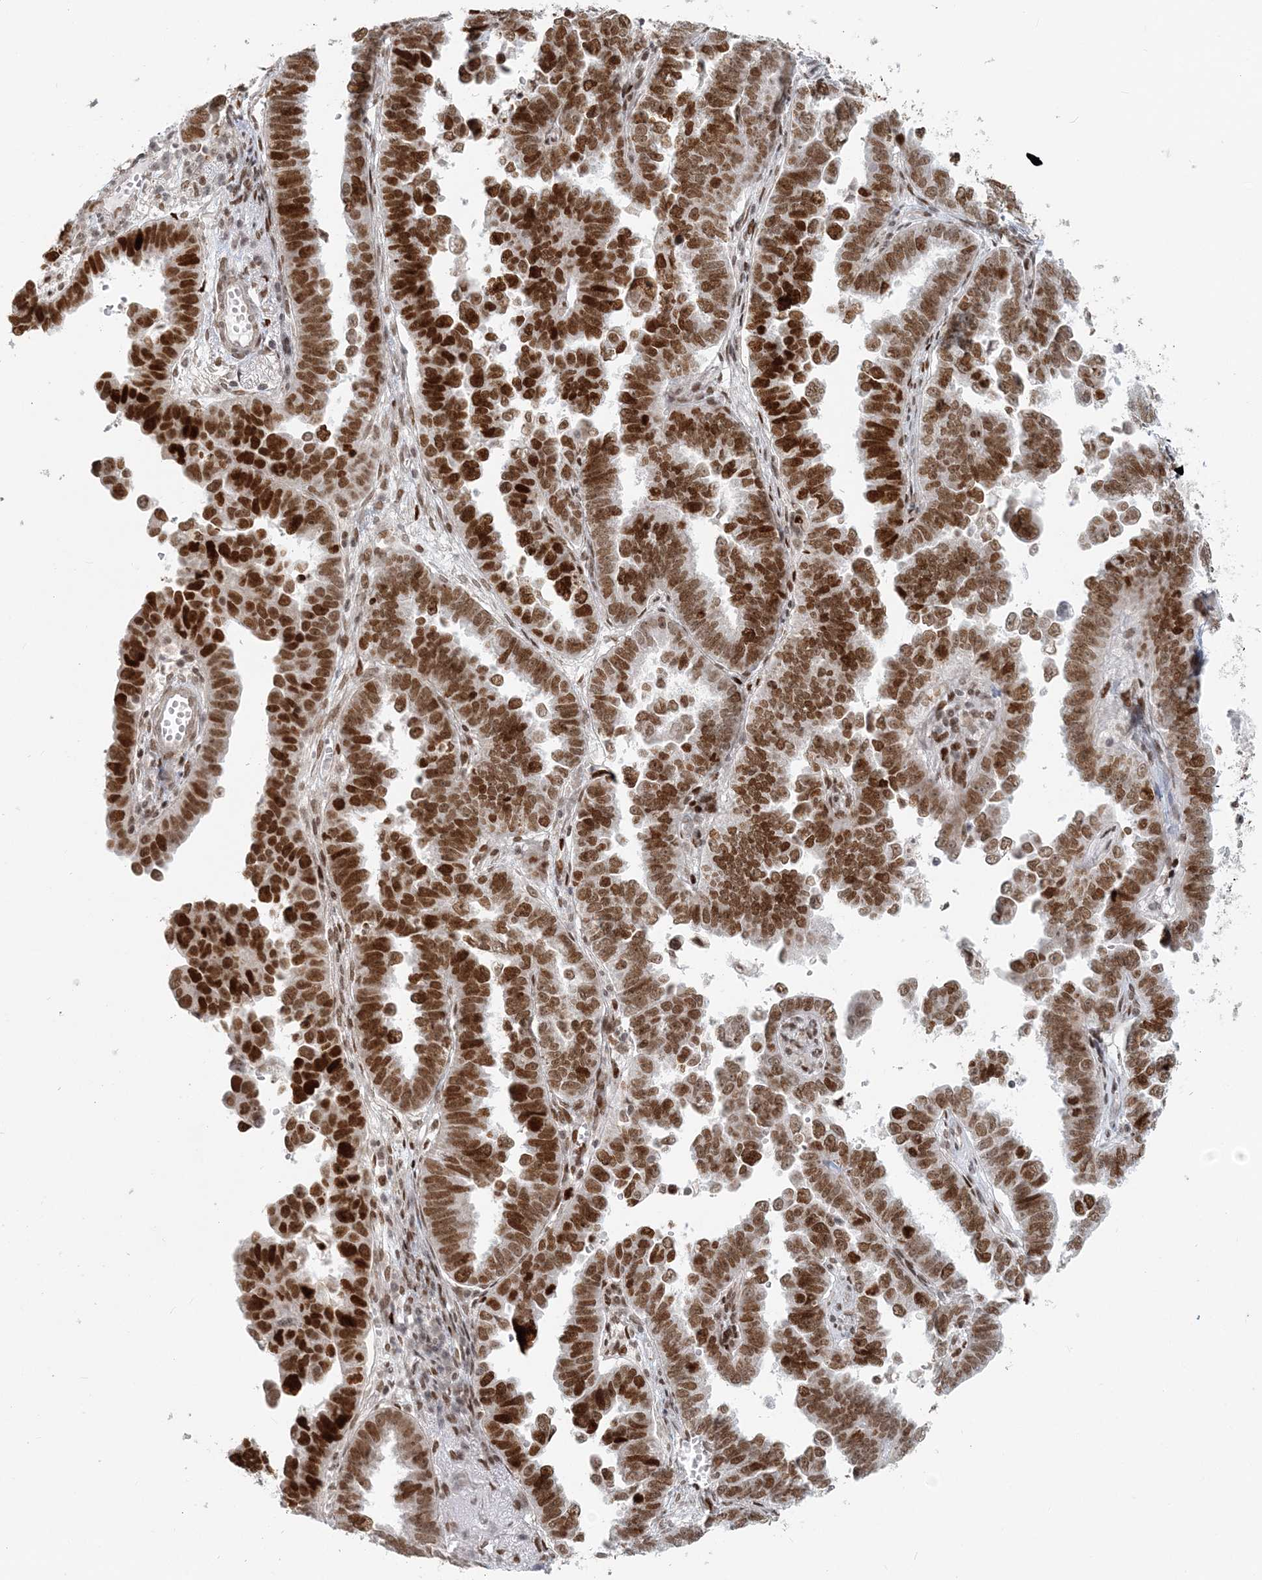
{"staining": {"intensity": "strong", "quantity": ">75%", "location": "nuclear"}, "tissue": "endometrial cancer", "cell_type": "Tumor cells", "image_type": "cancer", "snomed": [{"axis": "morphology", "description": "Adenocarcinoma, NOS"}, {"axis": "topography", "description": "Endometrium"}], "caption": "Immunohistochemistry (IHC) photomicrograph of neoplastic tissue: human endometrial adenocarcinoma stained using immunohistochemistry reveals high levels of strong protein expression localized specifically in the nuclear of tumor cells, appearing as a nuclear brown color.", "gene": "BAZ1B", "patient": {"sex": "female", "age": 75}}